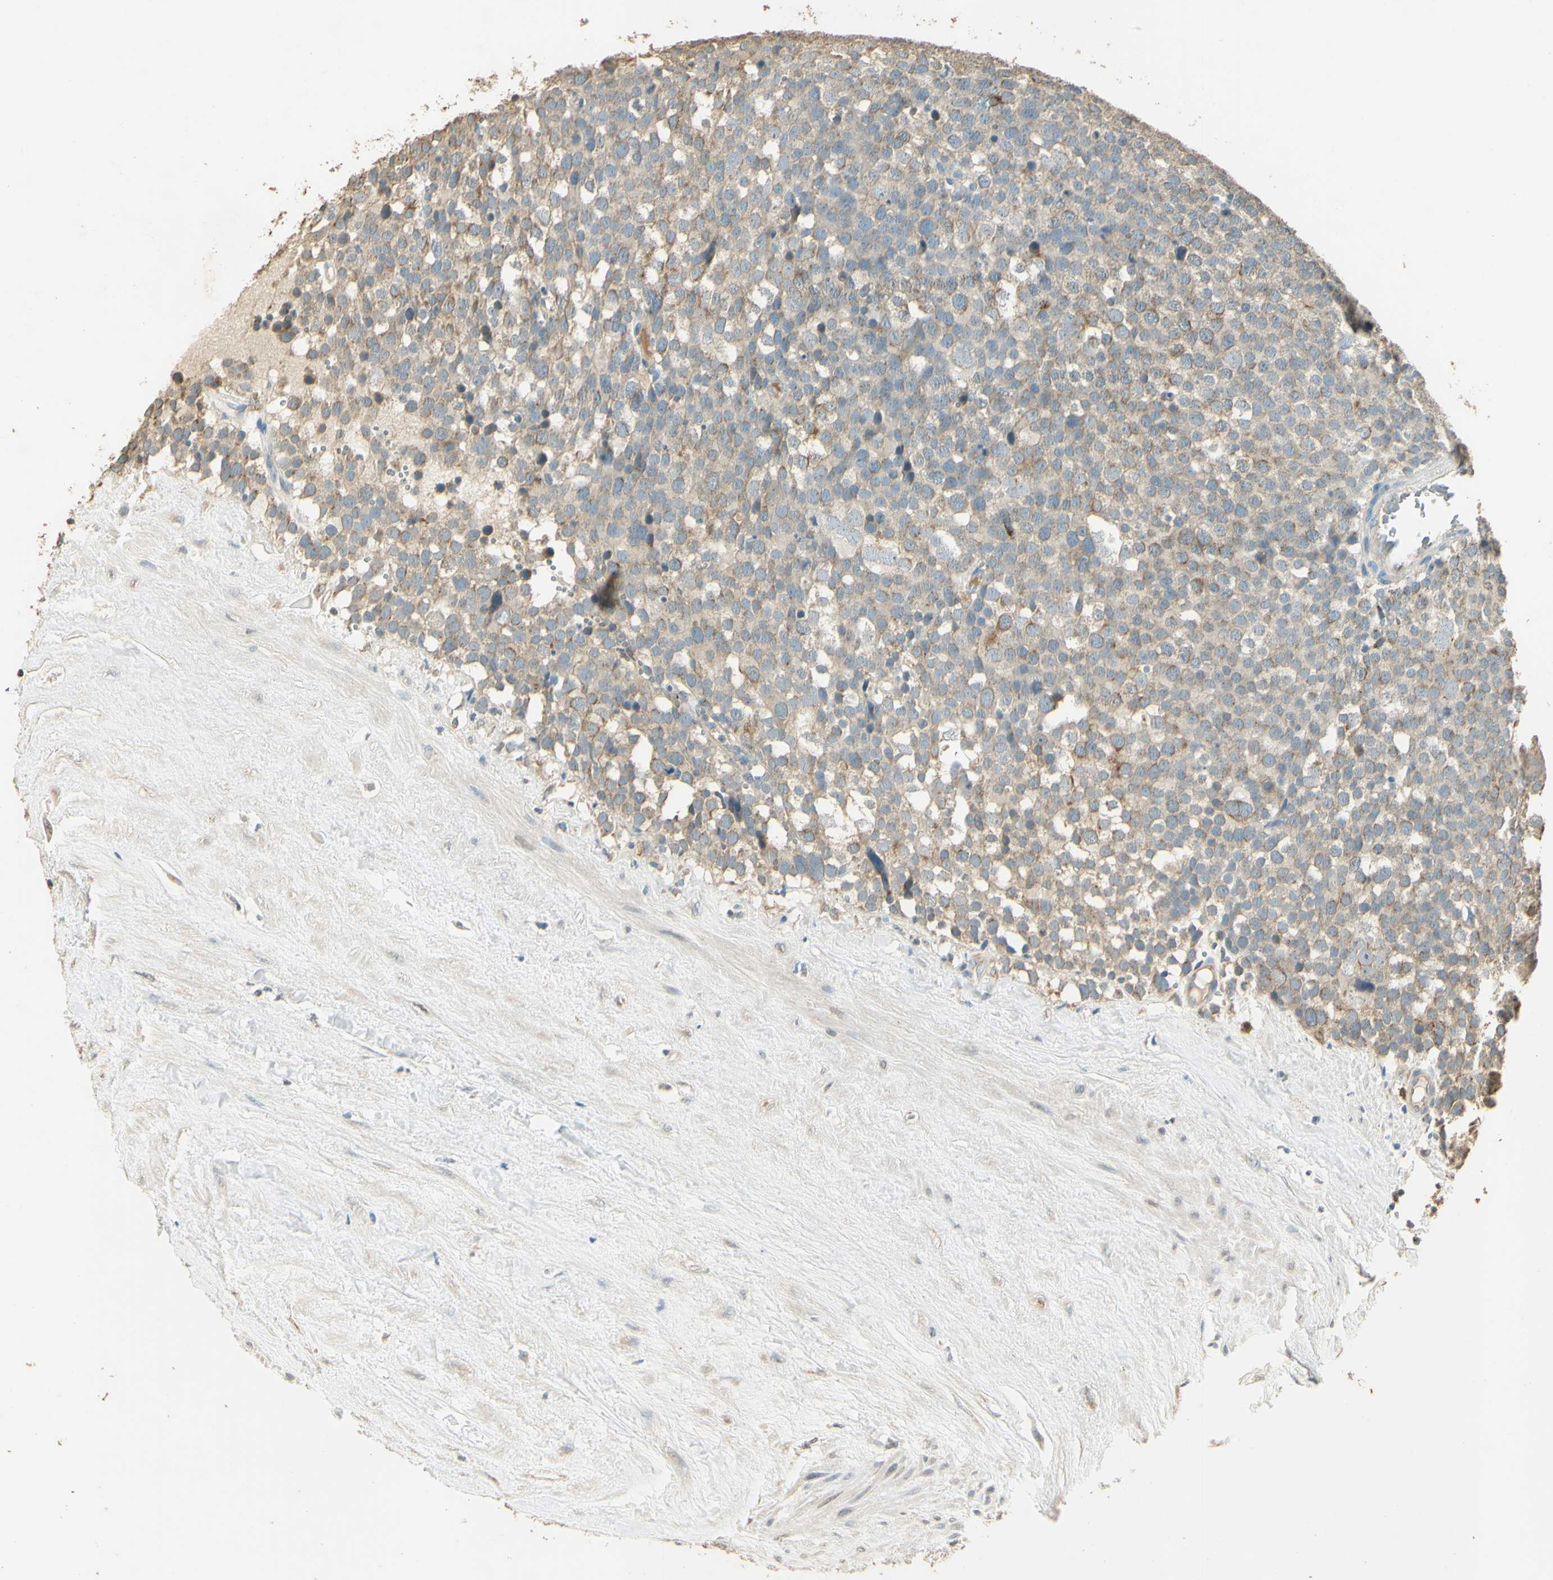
{"staining": {"intensity": "weak", "quantity": "25%-75%", "location": "cytoplasmic/membranous"}, "tissue": "testis cancer", "cell_type": "Tumor cells", "image_type": "cancer", "snomed": [{"axis": "morphology", "description": "Seminoma, NOS"}, {"axis": "topography", "description": "Testis"}], "caption": "This photomicrograph demonstrates IHC staining of human testis cancer (seminoma), with low weak cytoplasmic/membranous staining in about 25%-75% of tumor cells.", "gene": "UXS1", "patient": {"sex": "male", "age": 71}}